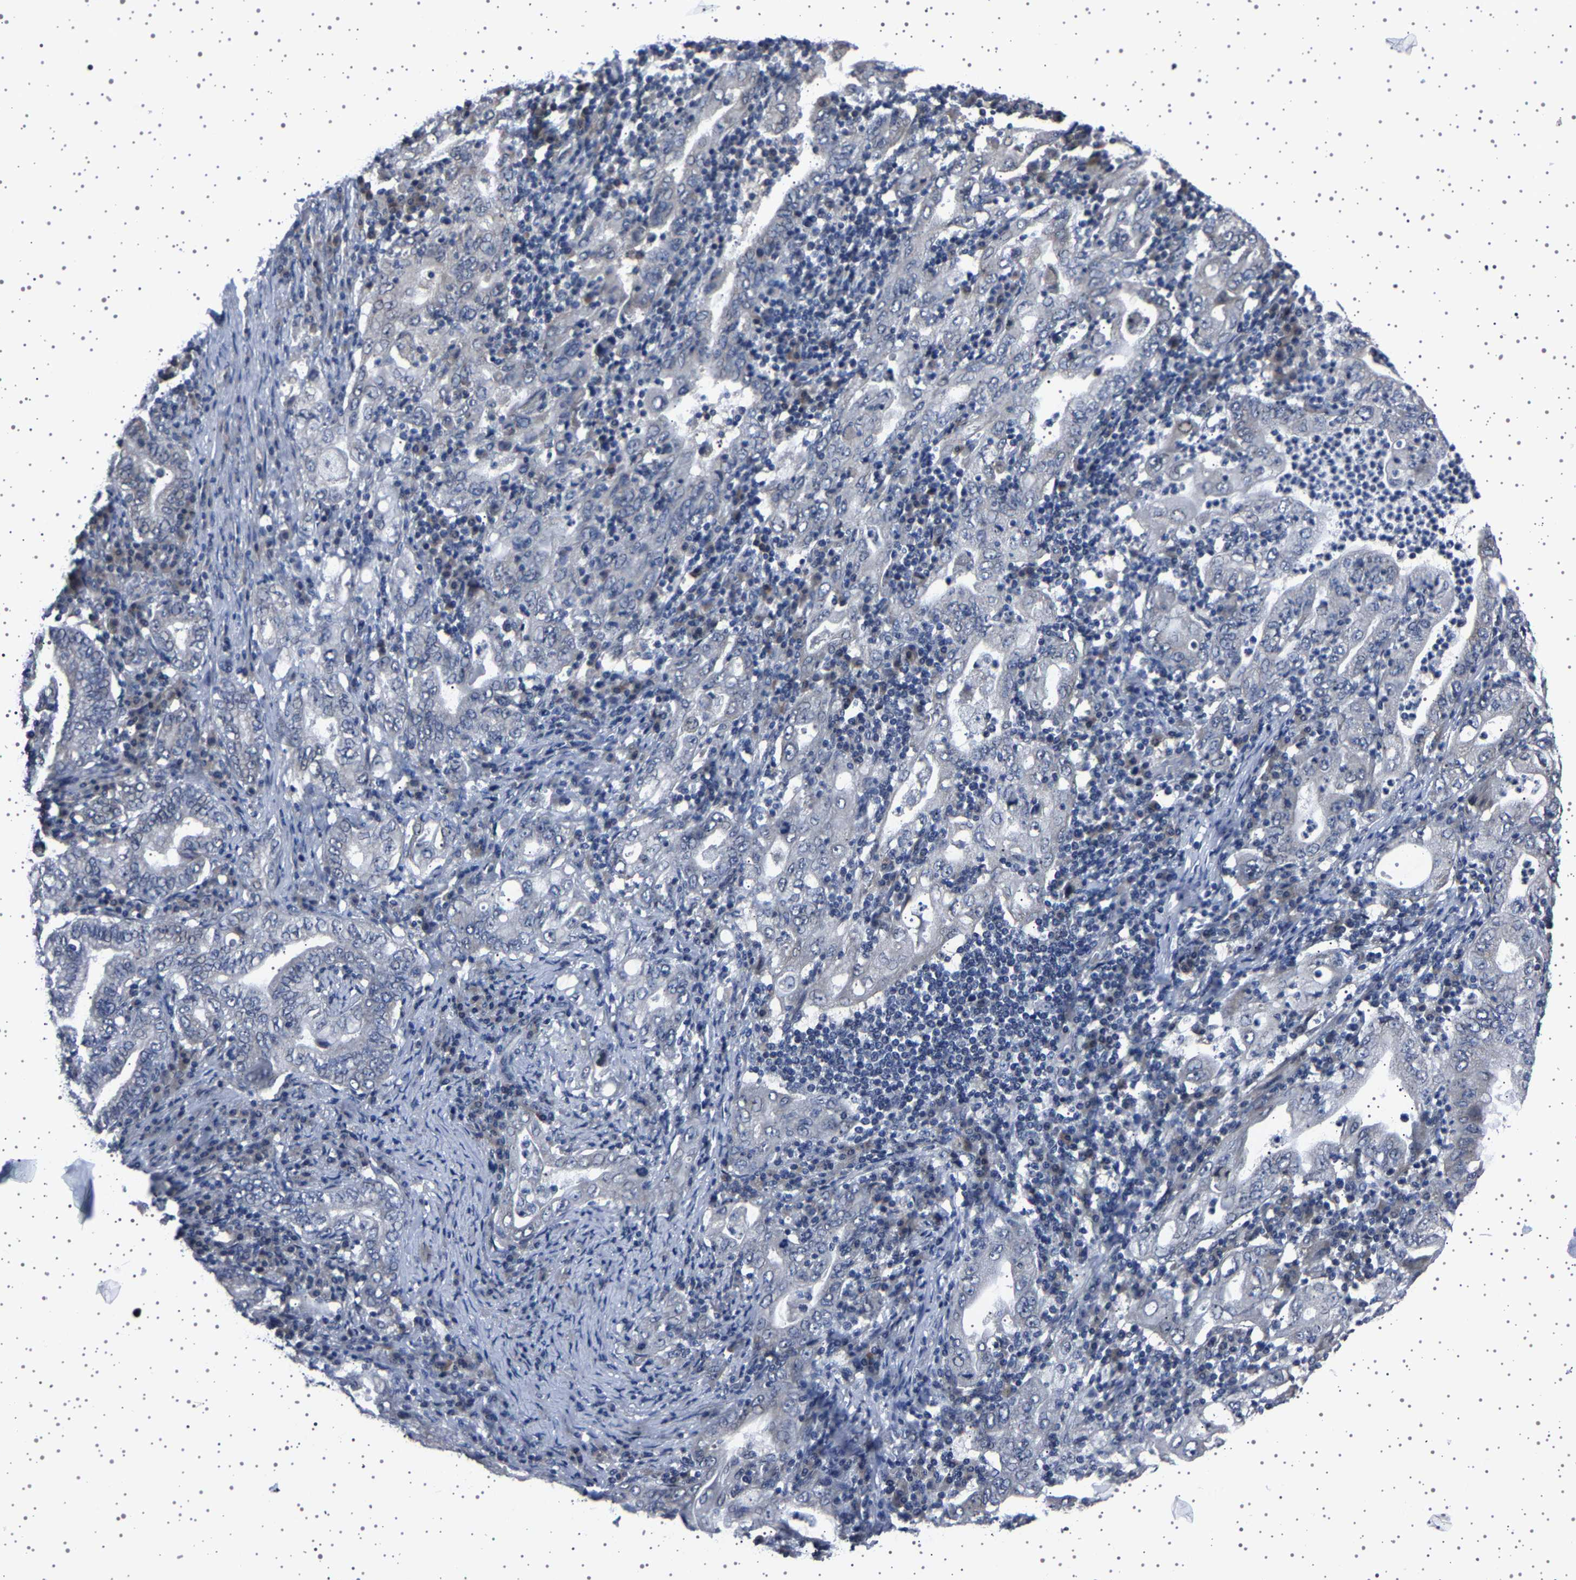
{"staining": {"intensity": "negative", "quantity": "none", "location": "none"}, "tissue": "stomach cancer", "cell_type": "Tumor cells", "image_type": "cancer", "snomed": [{"axis": "morphology", "description": "Normal tissue, NOS"}, {"axis": "morphology", "description": "Adenocarcinoma, NOS"}, {"axis": "topography", "description": "Esophagus"}, {"axis": "topography", "description": "Stomach, upper"}, {"axis": "topography", "description": "Peripheral nerve tissue"}], "caption": "This is a photomicrograph of immunohistochemistry (IHC) staining of stomach cancer (adenocarcinoma), which shows no staining in tumor cells.", "gene": "IL10RB", "patient": {"sex": "male", "age": 62}}